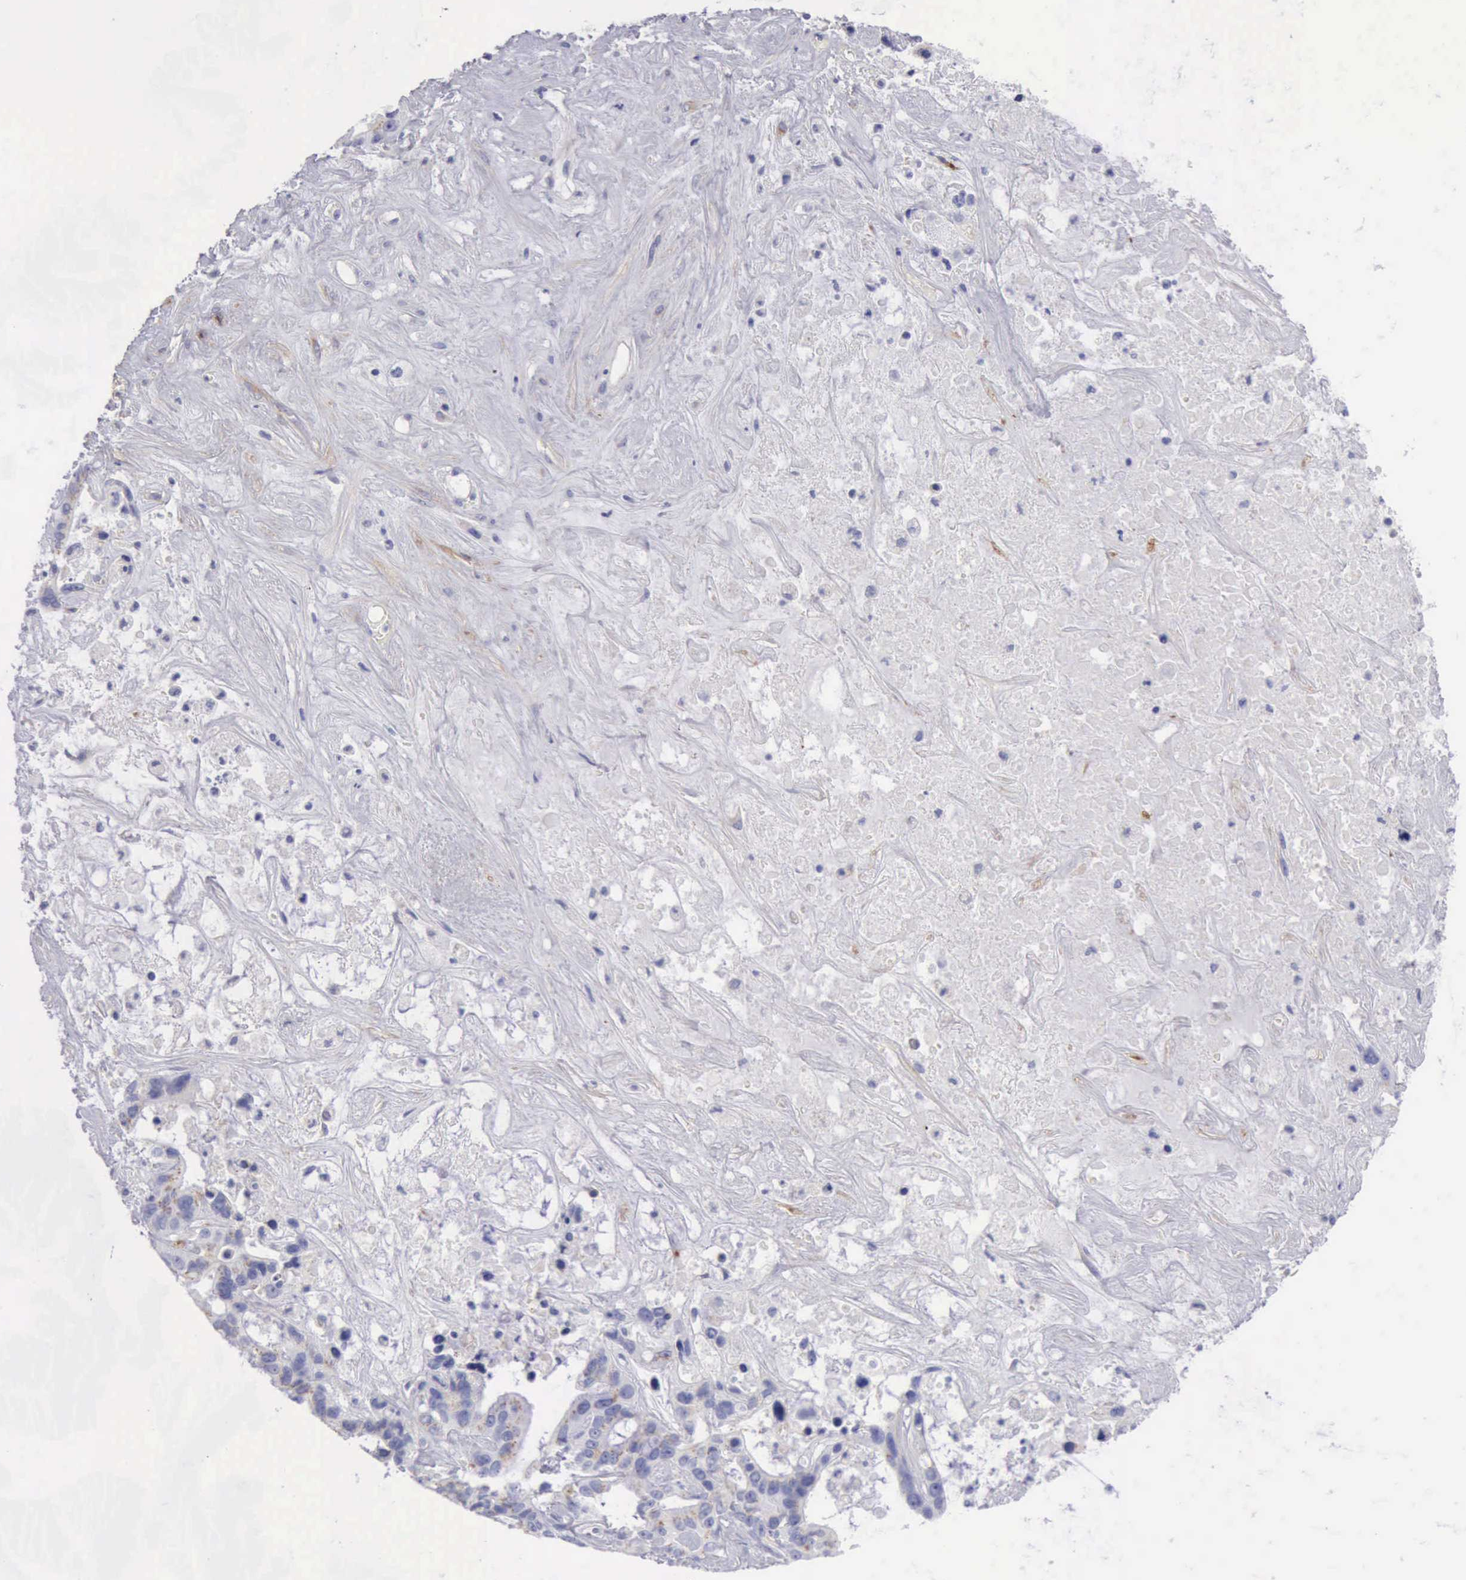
{"staining": {"intensity": "negative", "quantity": "none", "location": "none"}, "tissue": "liver cancer", "cell_type": "Tumor cells", "image_type": "cancer", "snomed": [{"axis": "morphology", "description": "Cholangiocarcinoma"}, {"axis": "topography", "description": "Liver"}], "caption": "This is an IHC micrograph of human liver cancer (cholangiocarcinoma). There is no staining in tumor cells.", "gene": "AOC3", "patient": {"sex": "female", "age": 65}}